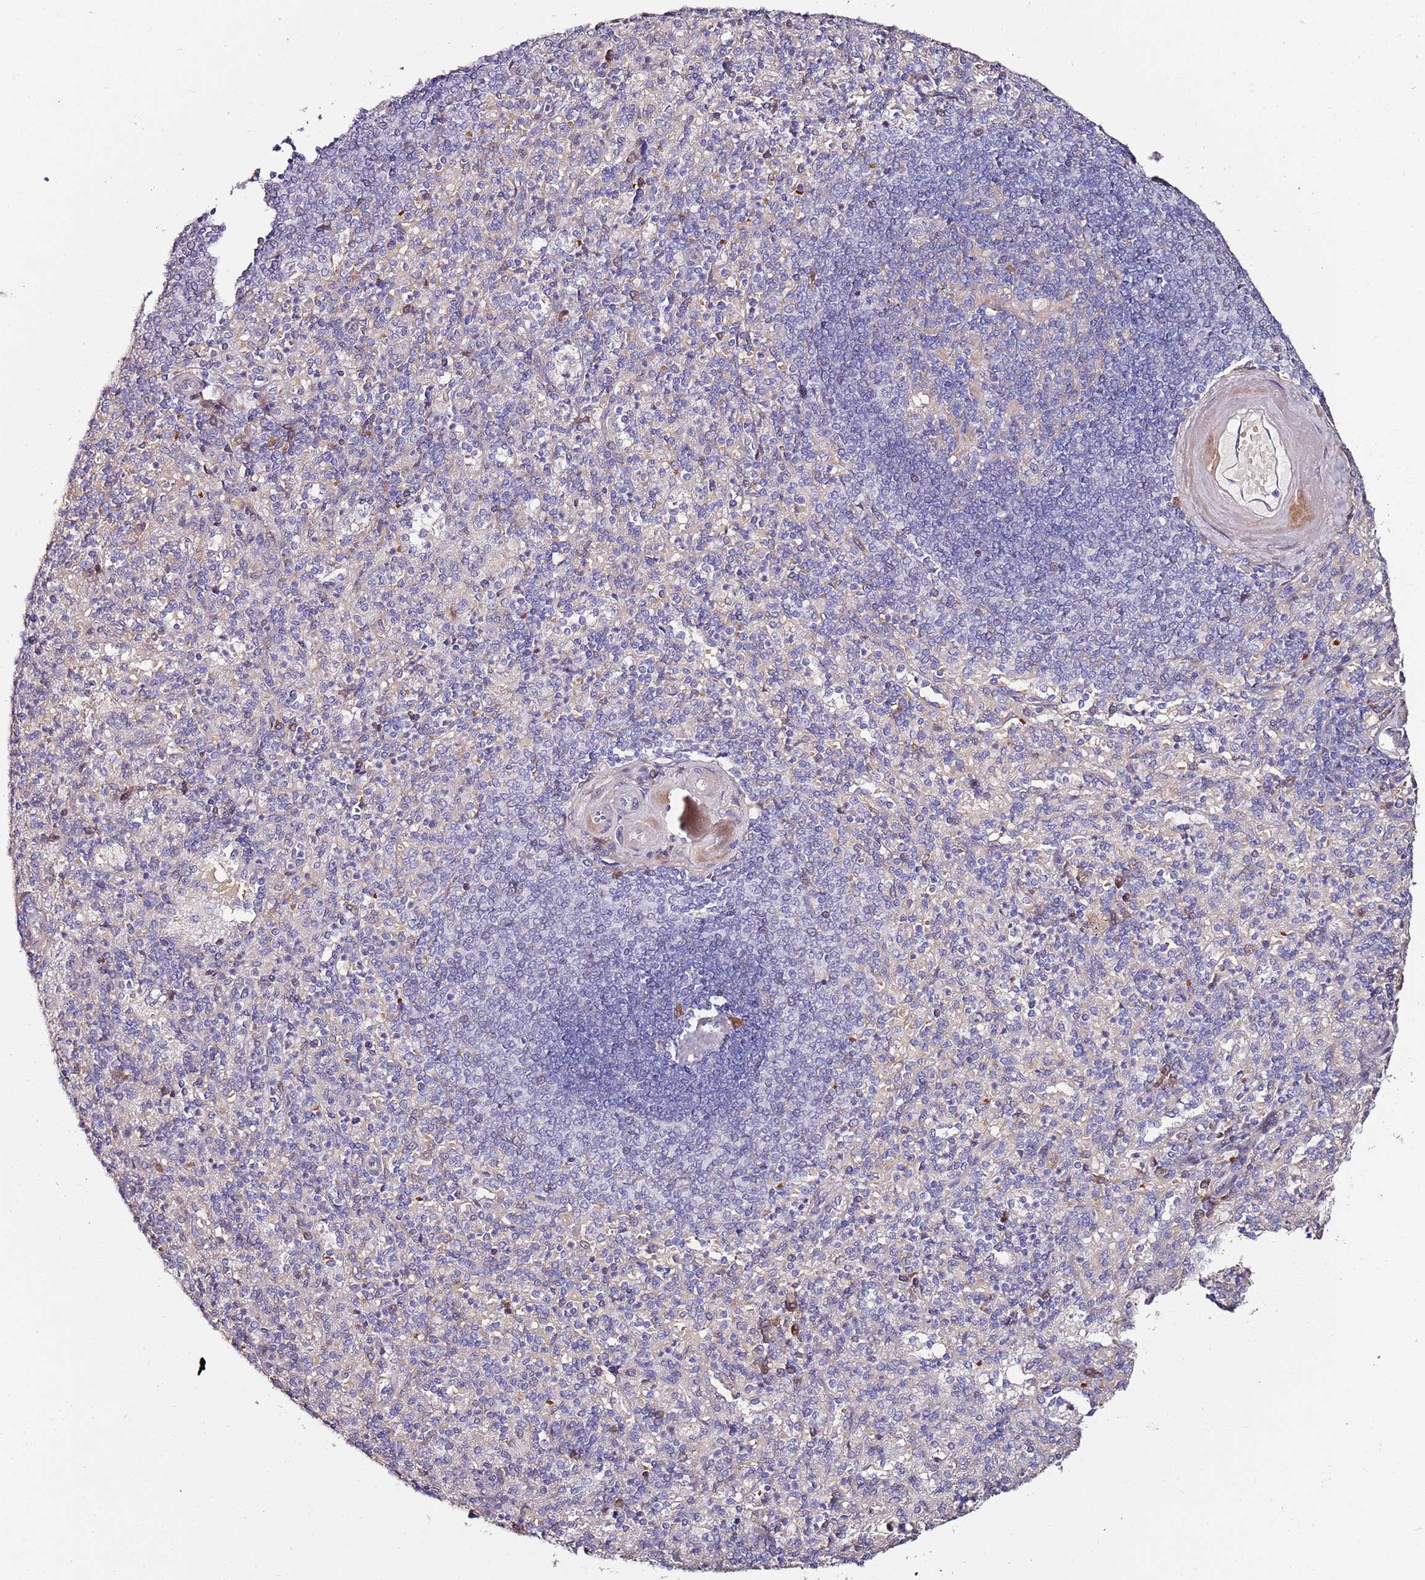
{"staining": {"intensity": "negative", "quantity": "none", "location": "none"}, "tissue": "spleen", "cell_type": "Cells in red pulp", "image_type": "normal", "snomed": [{"axis": "morphology", "description": "Normal tissue, NOS"}, {"axis": "topography", "description": "Spleen"}], "caption": "IHC micrograph of unremarkable spleen stained for a protein (brown), which shows no expression in cells in red pulp.", "gene": "C3orf80", "patient": {"sex": "male", "age": 82}}